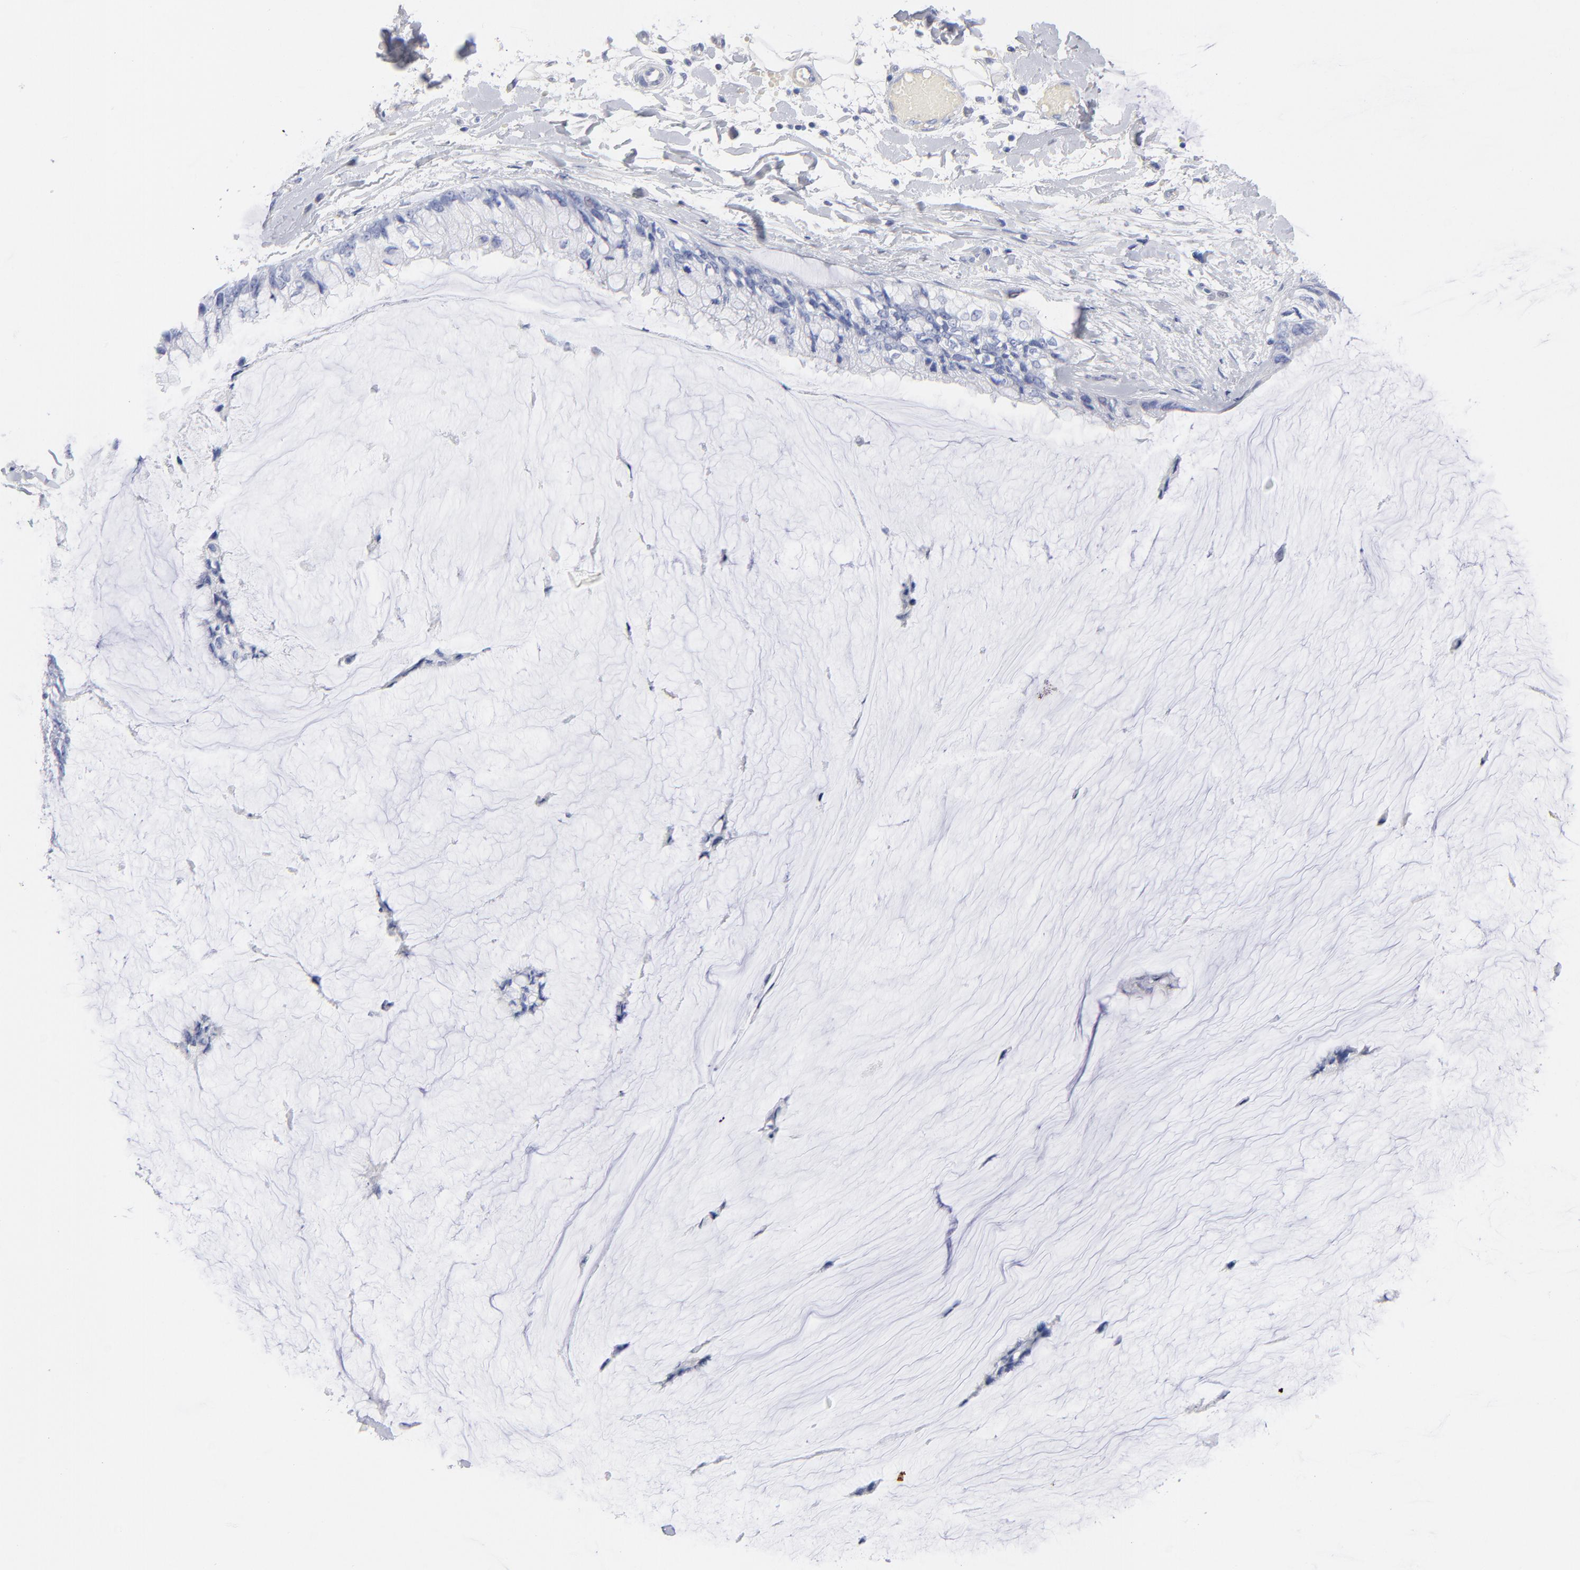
{"staining": {"intensity": "negative", "quantity": "none", "location": "none"}, "tissue": "ovarian cancer", "cell_type": "Tumor cells", "image_type": "cancer", "snomed": [{"axis": "morphology", "description": "Cystadenocarcinoma, mucinous, NOS"}, {"axis": "topography", "description": "Ovary"}], "caption": "Immunohistochemical staining of ovarian cancer (mucinous cystadenocarcinoma) displays no significant expression in tumor cells.", "gene": "ARG1", "patient": {"sex": "female", "age": 39}}